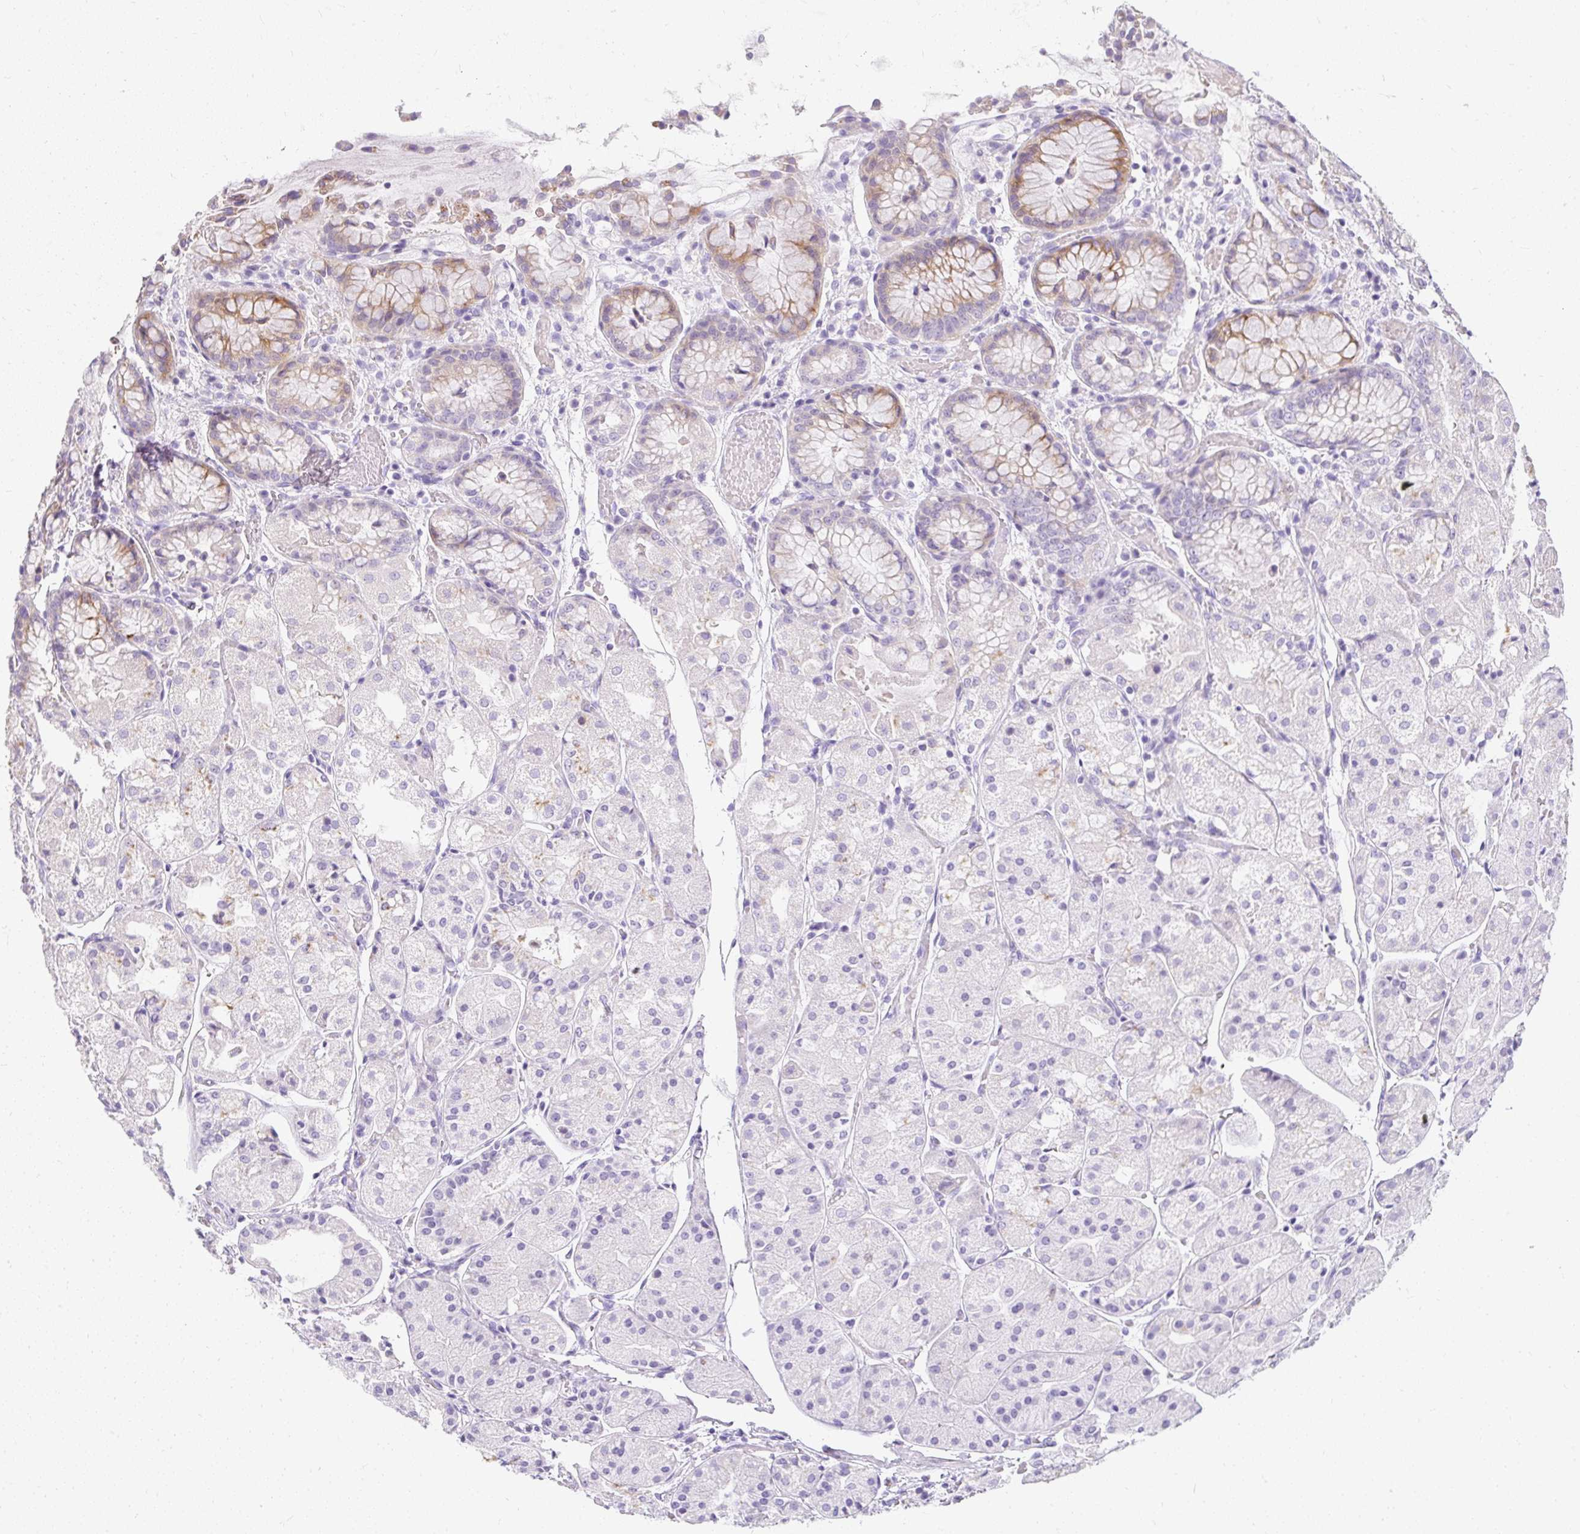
{"staining": {"intensity": "moderate", "quantity": "25%-75%", "location": "cytoplasmic/membranous"}, "tissue": "stomach", "cell_type": "Glandular cells", "image_type": "normal", "snomed": [{"axis": "morphology", "description": "Normal tissue, NOS"}, {"axis": "topography", "description": "Stomach, upper"}], "caption": "Protein staining reveals moderate cytoplasmic/membranous positivity in about 25%-75% of glandular cells in unremarkable stomach.", "gene": "DTX4", "patient": {"sex": "male", "age": 72}}